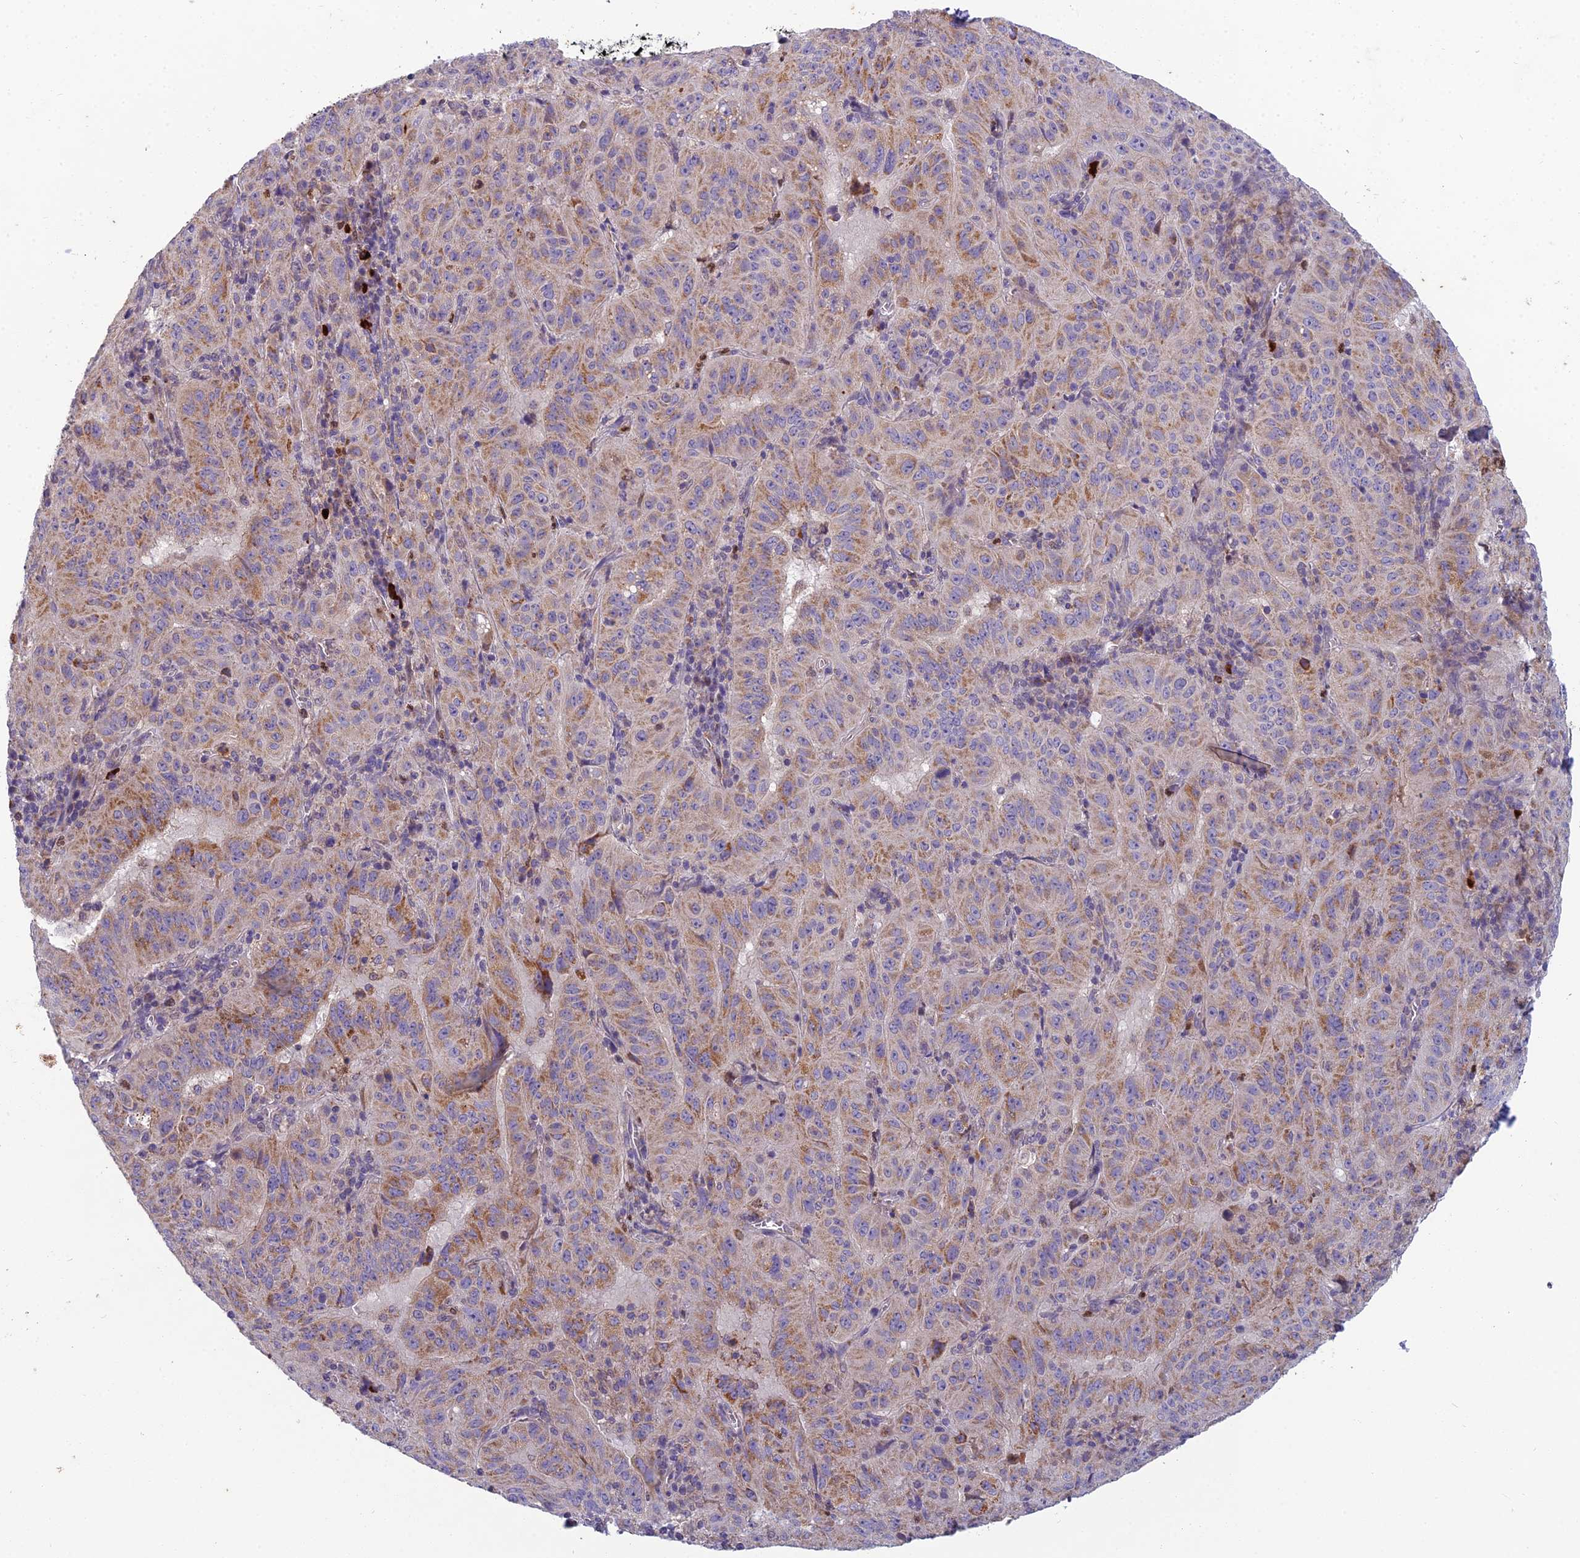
{"staining": {"intensity": "moderate", "quantity": ">75%", "location": "cytoplasmic/membranous"}, "tissue": "pancreatic cancer", "cell_type": "Tumor cells", "image_type": "cancer", "snomed": [{"axis": "morphology", "description": "Adenocarcinoma, NOS"}, {"axis": "topography", "description": "Pancreas"}], "caption": "The immunohistochemical stain labels moderate cytoplasmic/membranous staining in tumor cells of pancreatic cancer tissue. Nuclei are stained in blue.", "gene": "ENSG00000188897", "patient": {"sex": "male", "age": 63}}